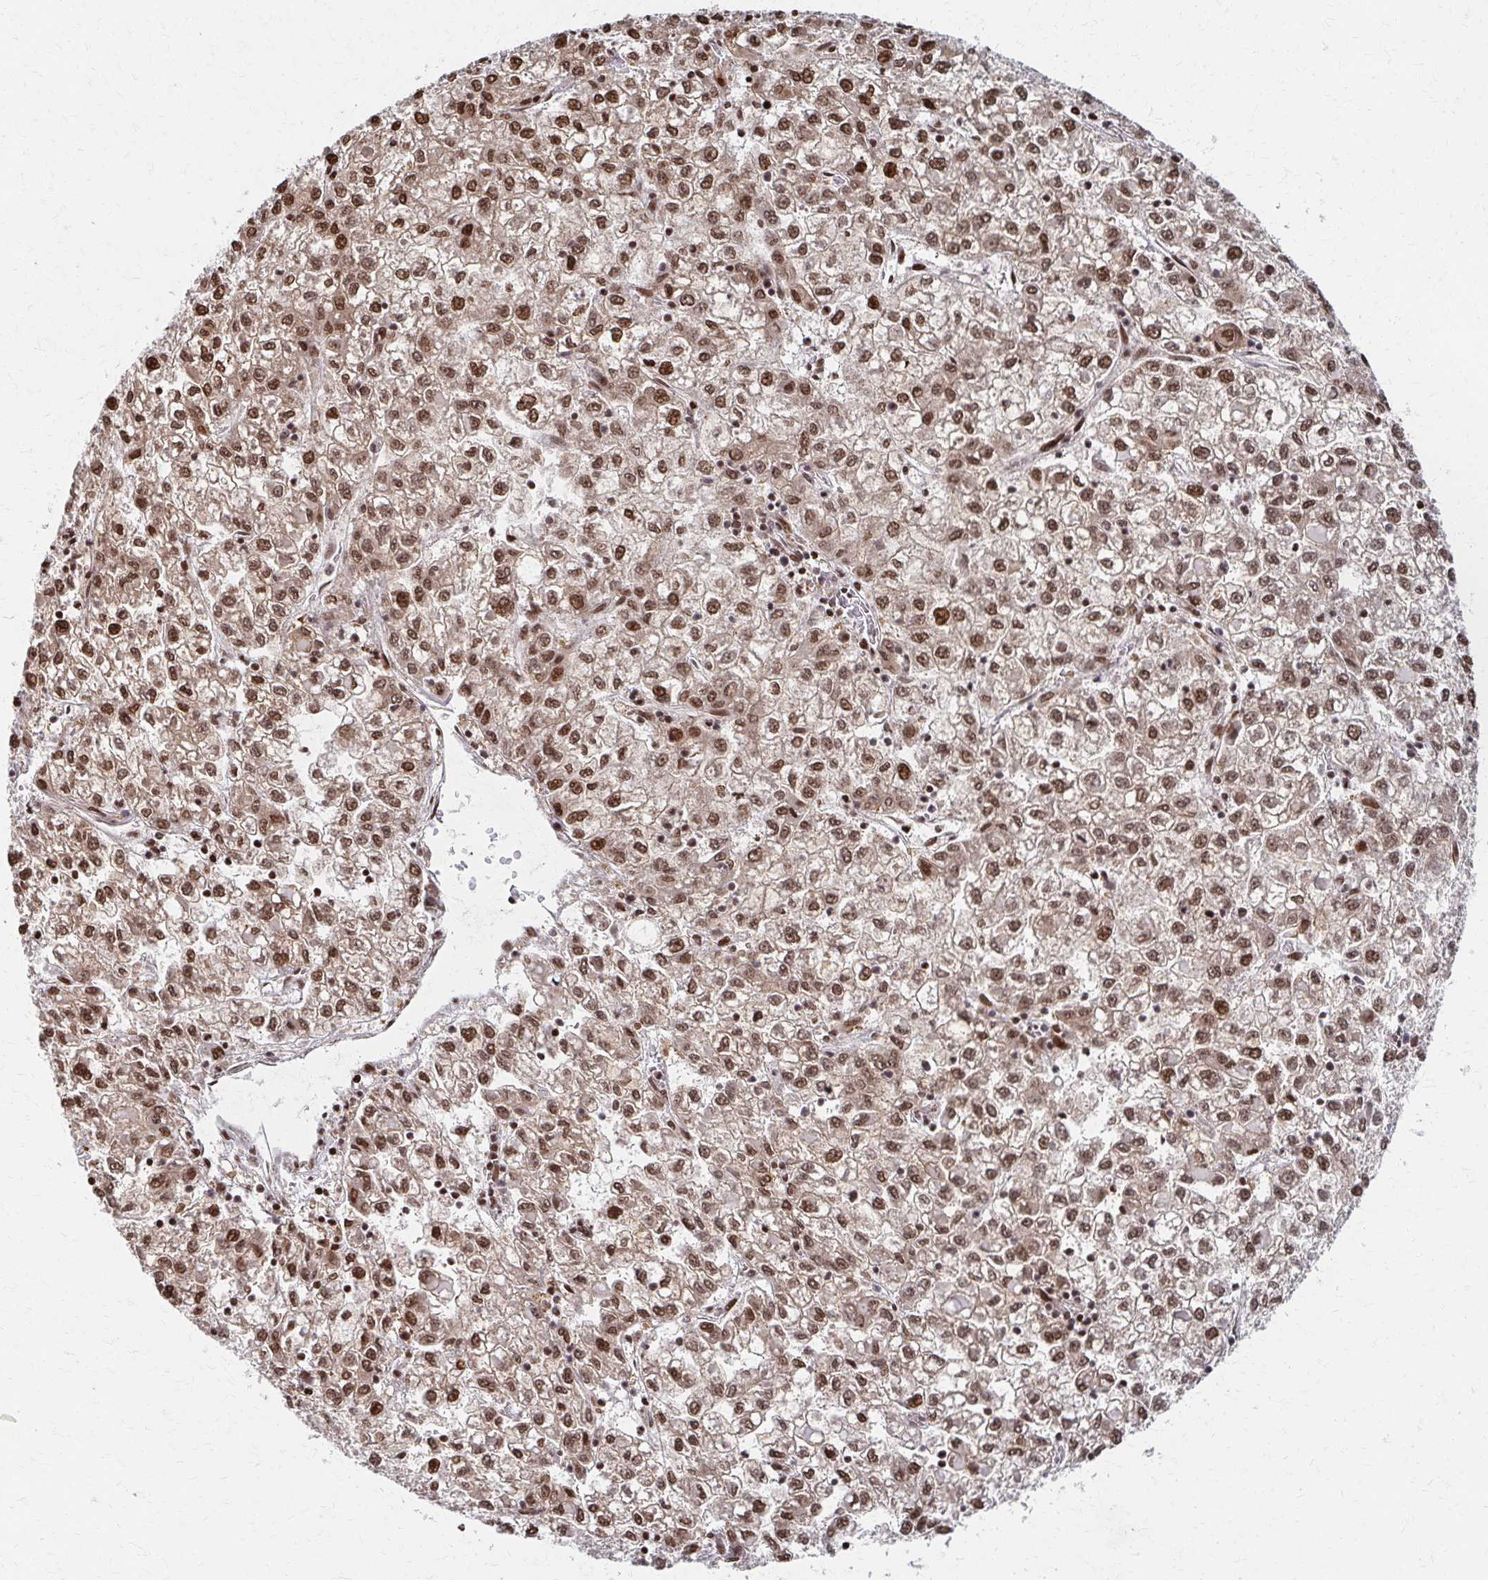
{"staining": {"intensity": "moderate", "quantity": ">75%", "location": "cytoplasmic/membranous,nuclear"}, "tissue": "liver cancer", "cell_type": "Tumor cells", "image_type": "cancer", "snomed": [{"axis": "morphology", "description": "Carcinoma, Hepatocellular, NOS"}, {"axis": "topography", "description": "Liver"}], "caption": "Liver cancer (hepatocellular carcinoma) tissue displays moderate cytoplasmic/membranous and nuclear staining in approximately >75% of tumor cells", "gene": "PSMD7", "patient": {"sex": "male", "age": 40}}